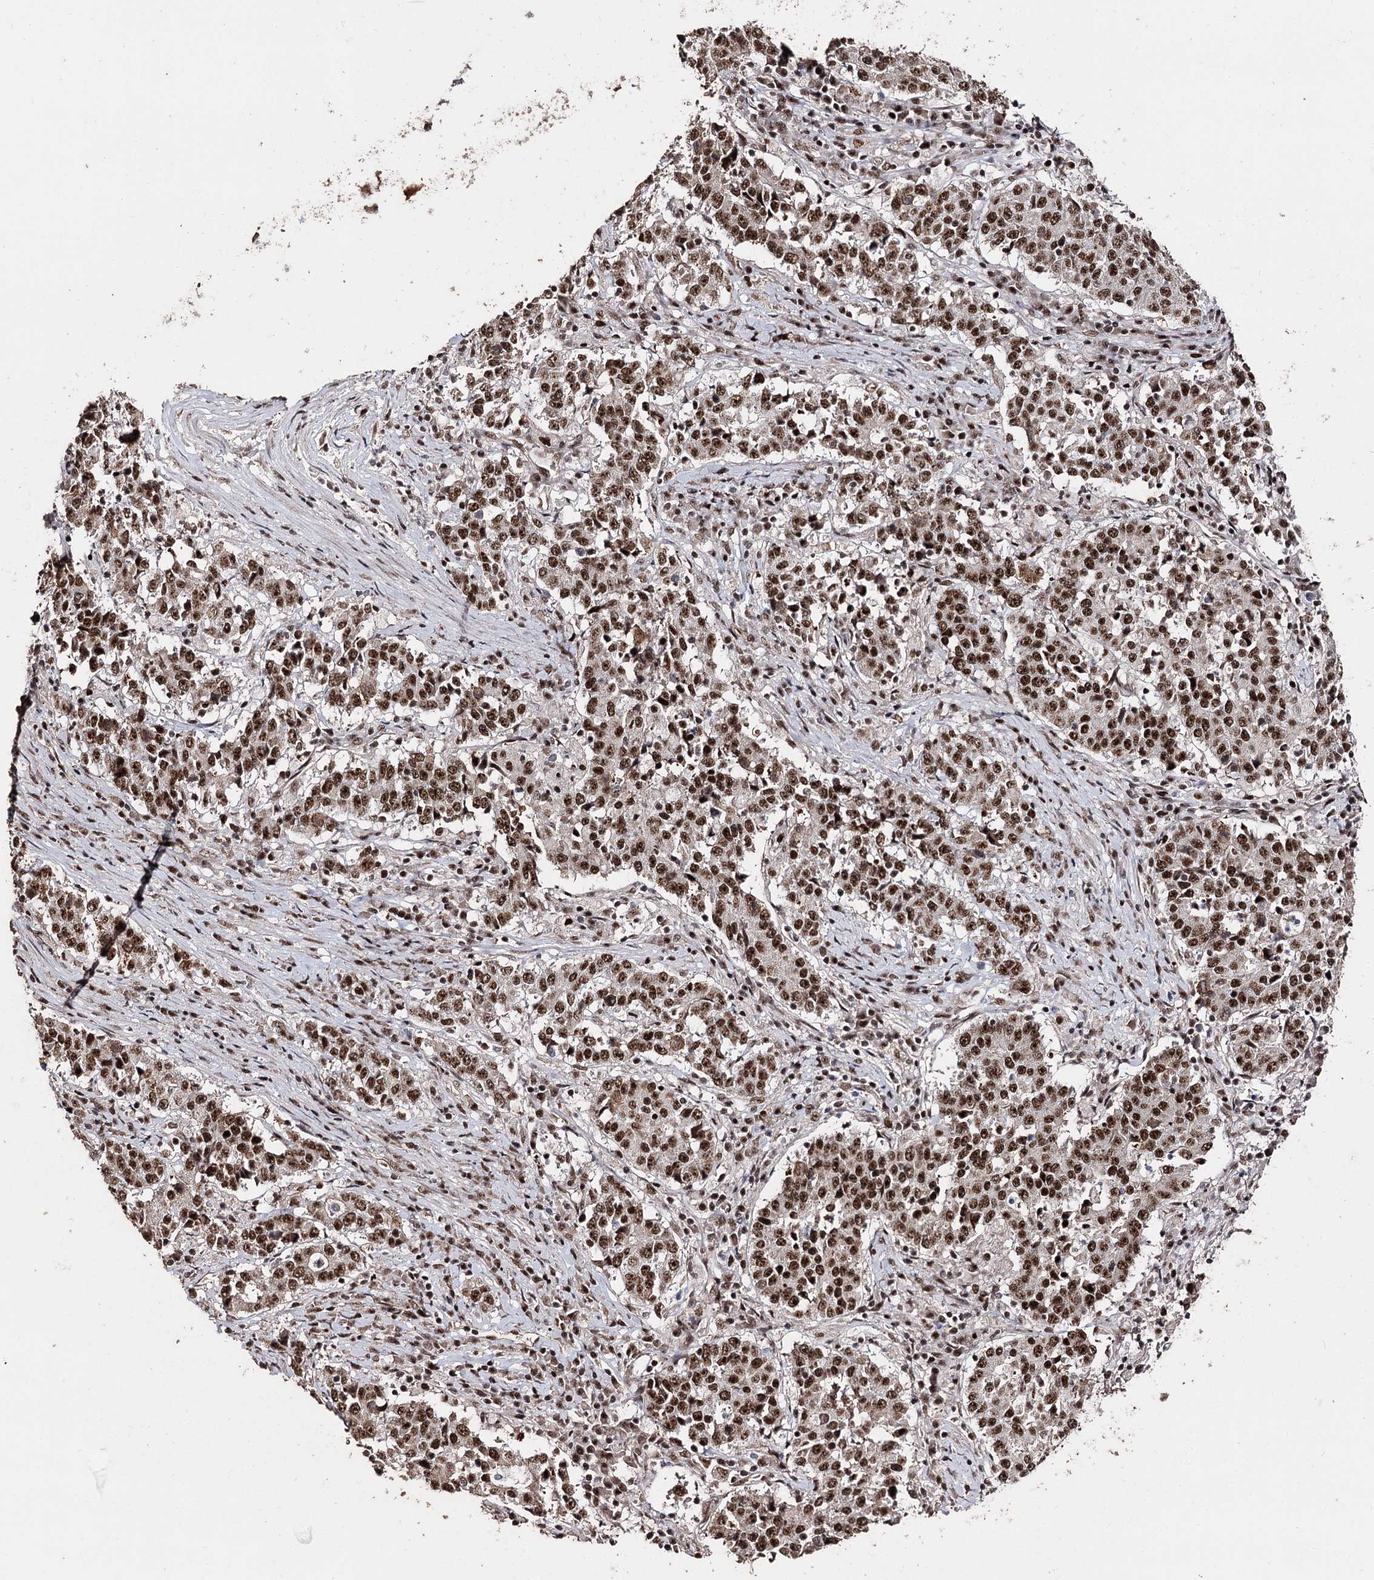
{"staining": {"intensity": "strong", "quantity": ">75%", "location": "nuclear"}, "tissue": "stomach cancer", "cell_type": "Tumor cells", "image_type": "cancer", "snomed": [{"axis": "morphology", "description": "Adenocarcinoma, NOS"}, {"axis": "topography", "description": "Stomach"}], "caption": "The immunohistochemical stain highlights strong nuclear expression in tumor cells of stomach cancer tissue.", "gene": "U2SURP", "patient": {"sex": "male", "age": 59}}